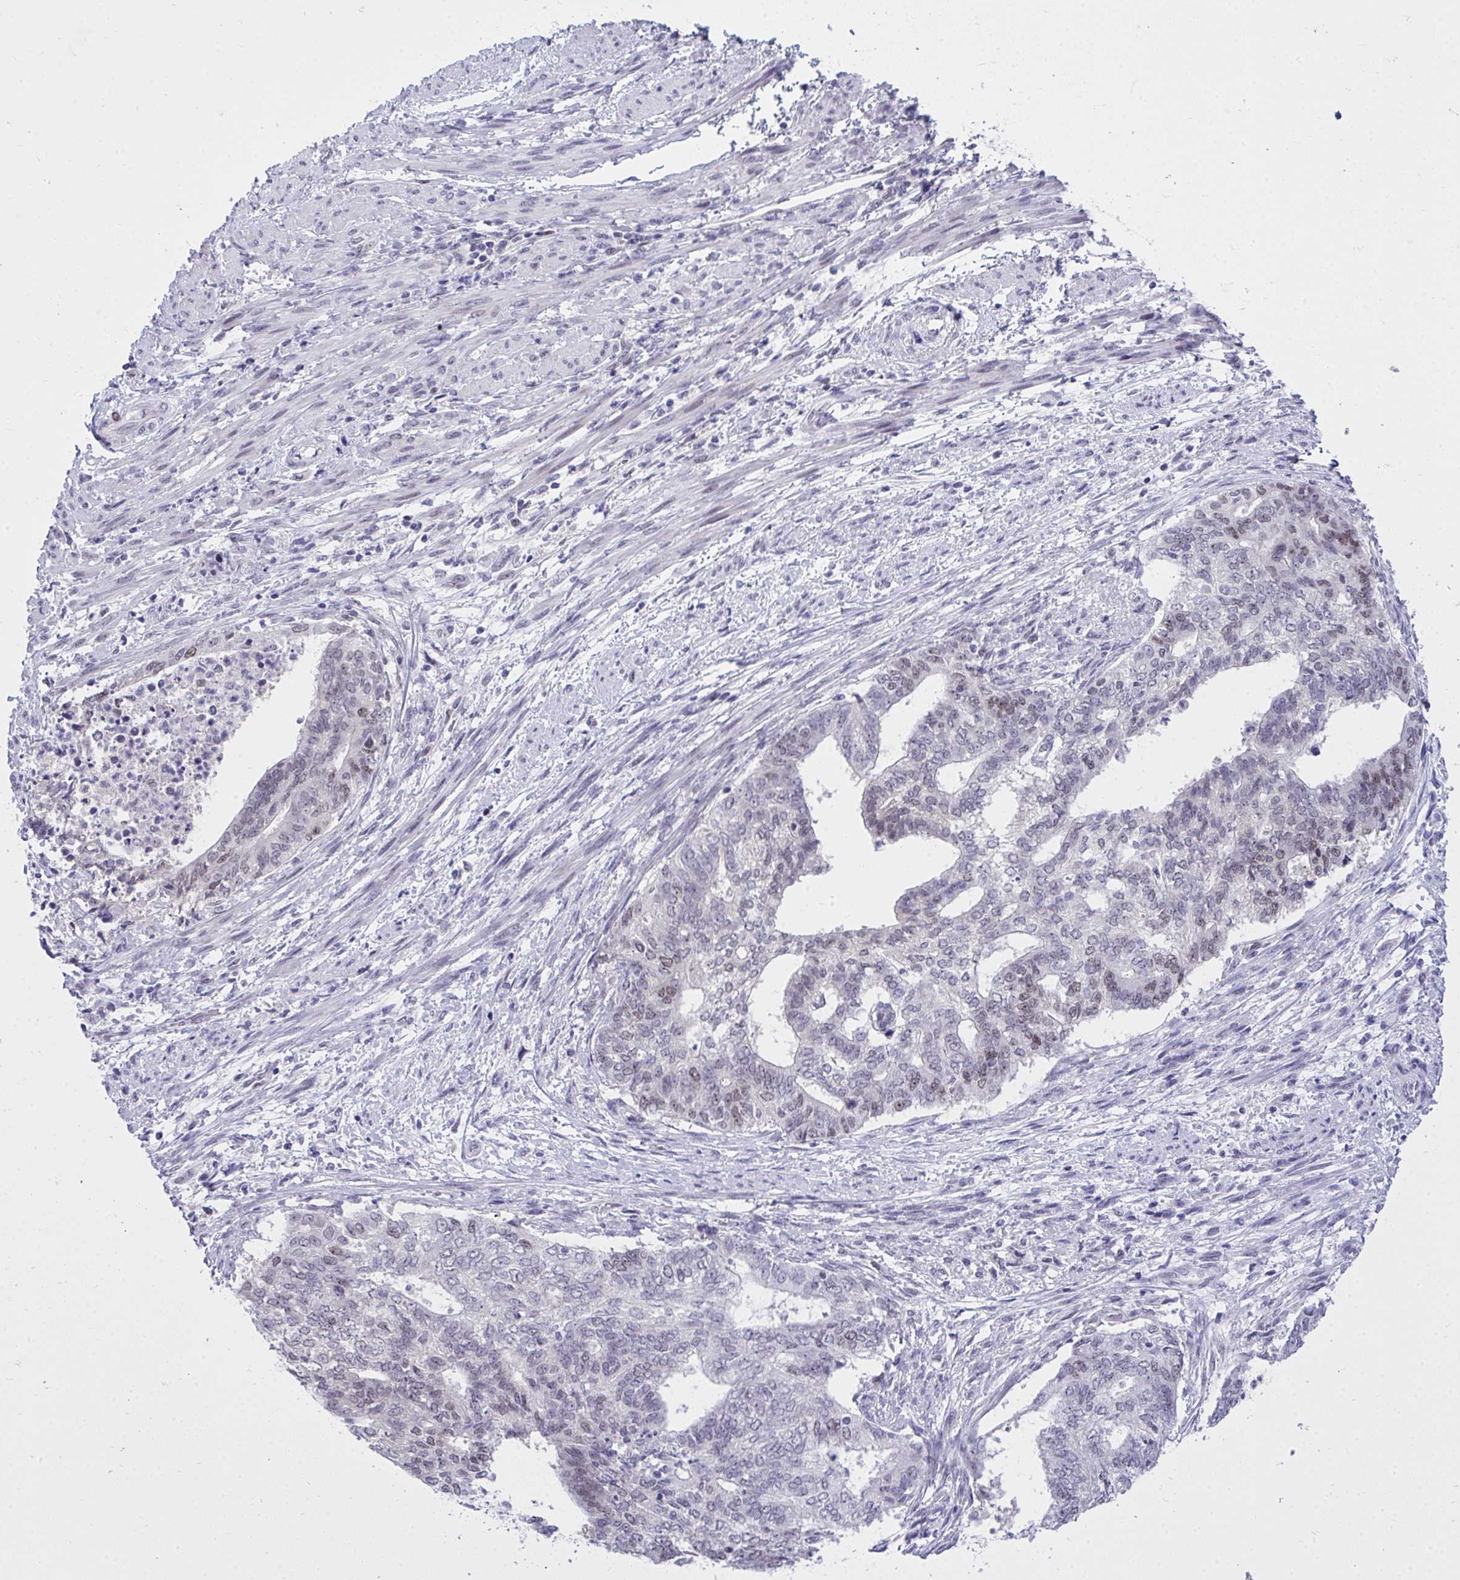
{"staining": {"intensity": "negative", "quantity": "none", "location": "none"}, "tissue": "endometrial cancer", "cell_type": "Tumor cells", "image_type": "cancer", "snomed": [{"axis": "morphology", "description": "Adenocarcinoma, NOS"}, {"axis": "topography", "description": "Endometrium"}], "caption": "DAB immunohistochemical staining of endometrial adenocarcinoma reveals no significant positivity in tumor cells. Nuclei are stained in blue.", "gene": "TEAD4", "patient": {"sex": "female", "age": 65}}